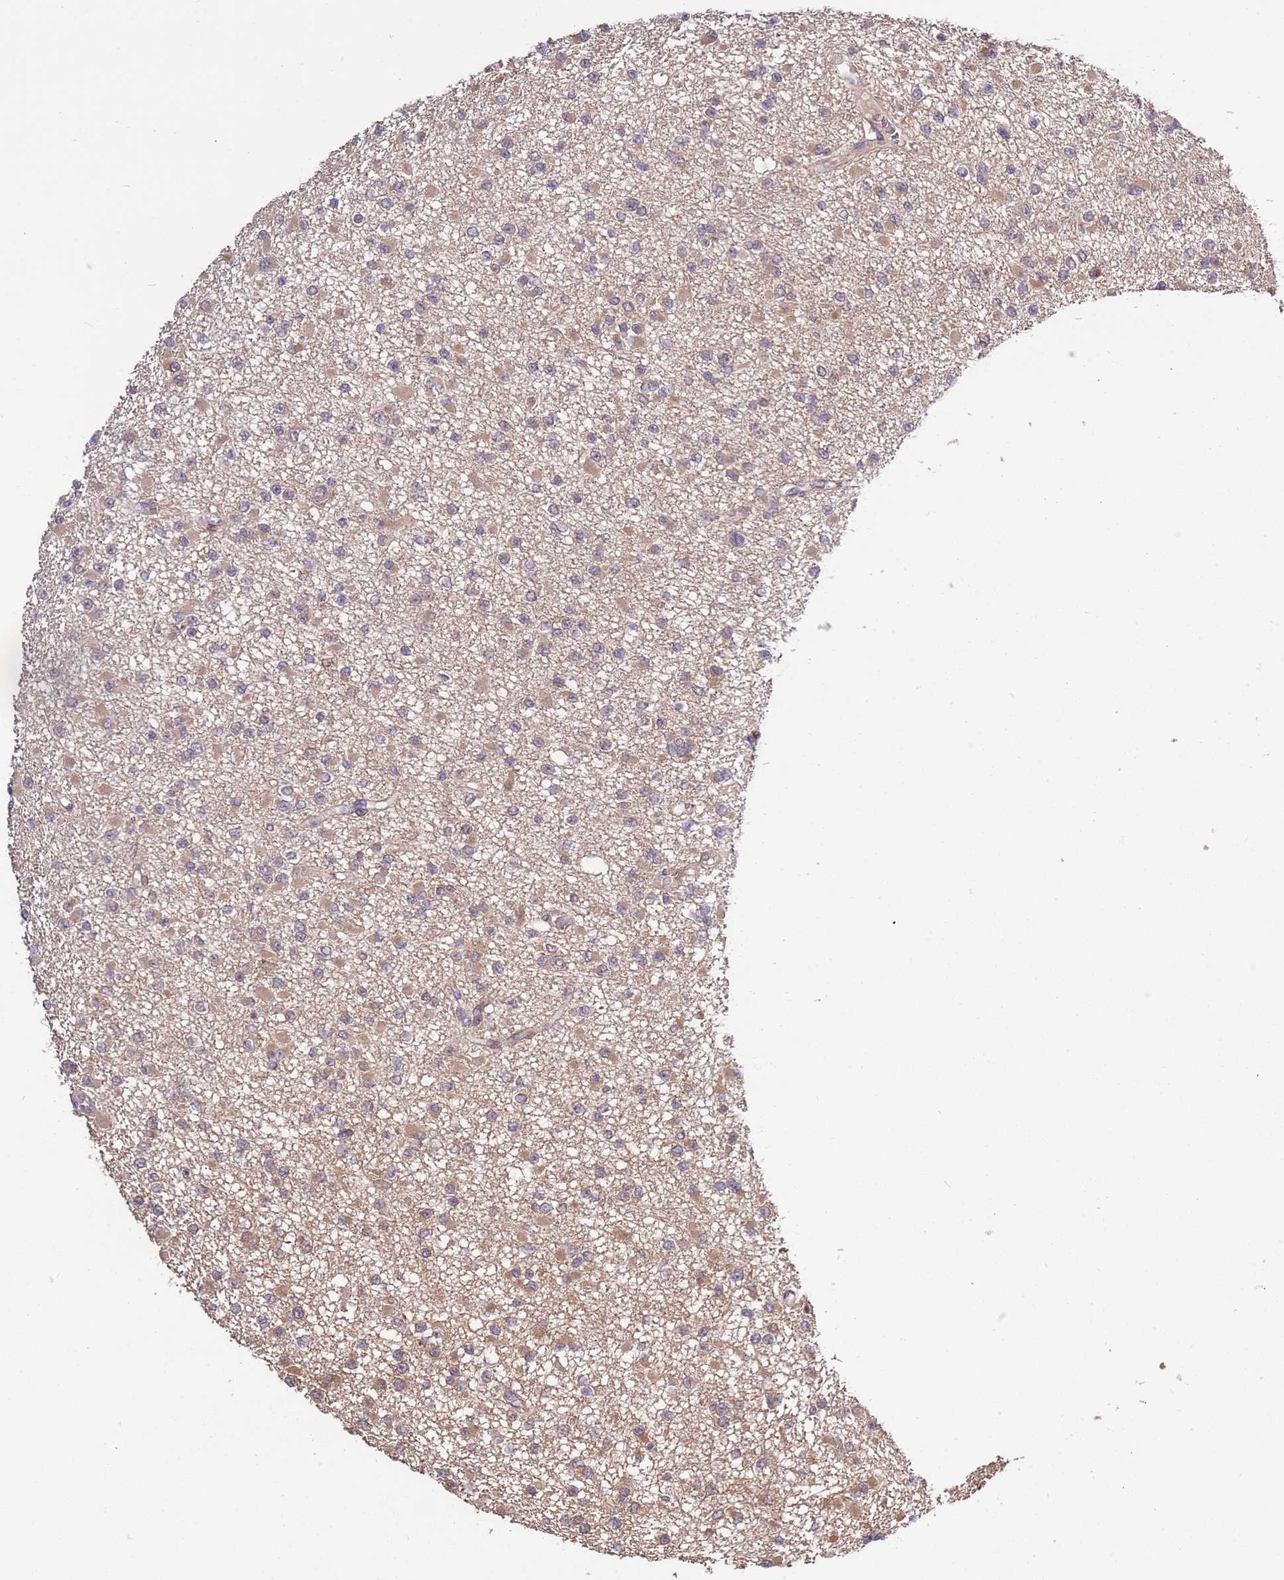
{"staining": {"intensity": "moderate", "quantity": "<25%", "location": "cytoplasmic/membranous"}, "tissue": "glioma", "cell_type": "Tumor cells", "image_type": "cancer", "snomed": [{"axis": "morphology", "description": "Glioma, malignant, Low grade"}, {"axis": "topography", "description": "Brain"}], "caption": "The histopathology image shows immunohistochemical staining of glioma. There is moderate cytoplasmic/membranous expression is identified in about <25% of tumor cells. (IHC, brightfield microscopy, high magnification).", "gene": "ZNF665", "patient": {"sex": "female", "age": 22}}